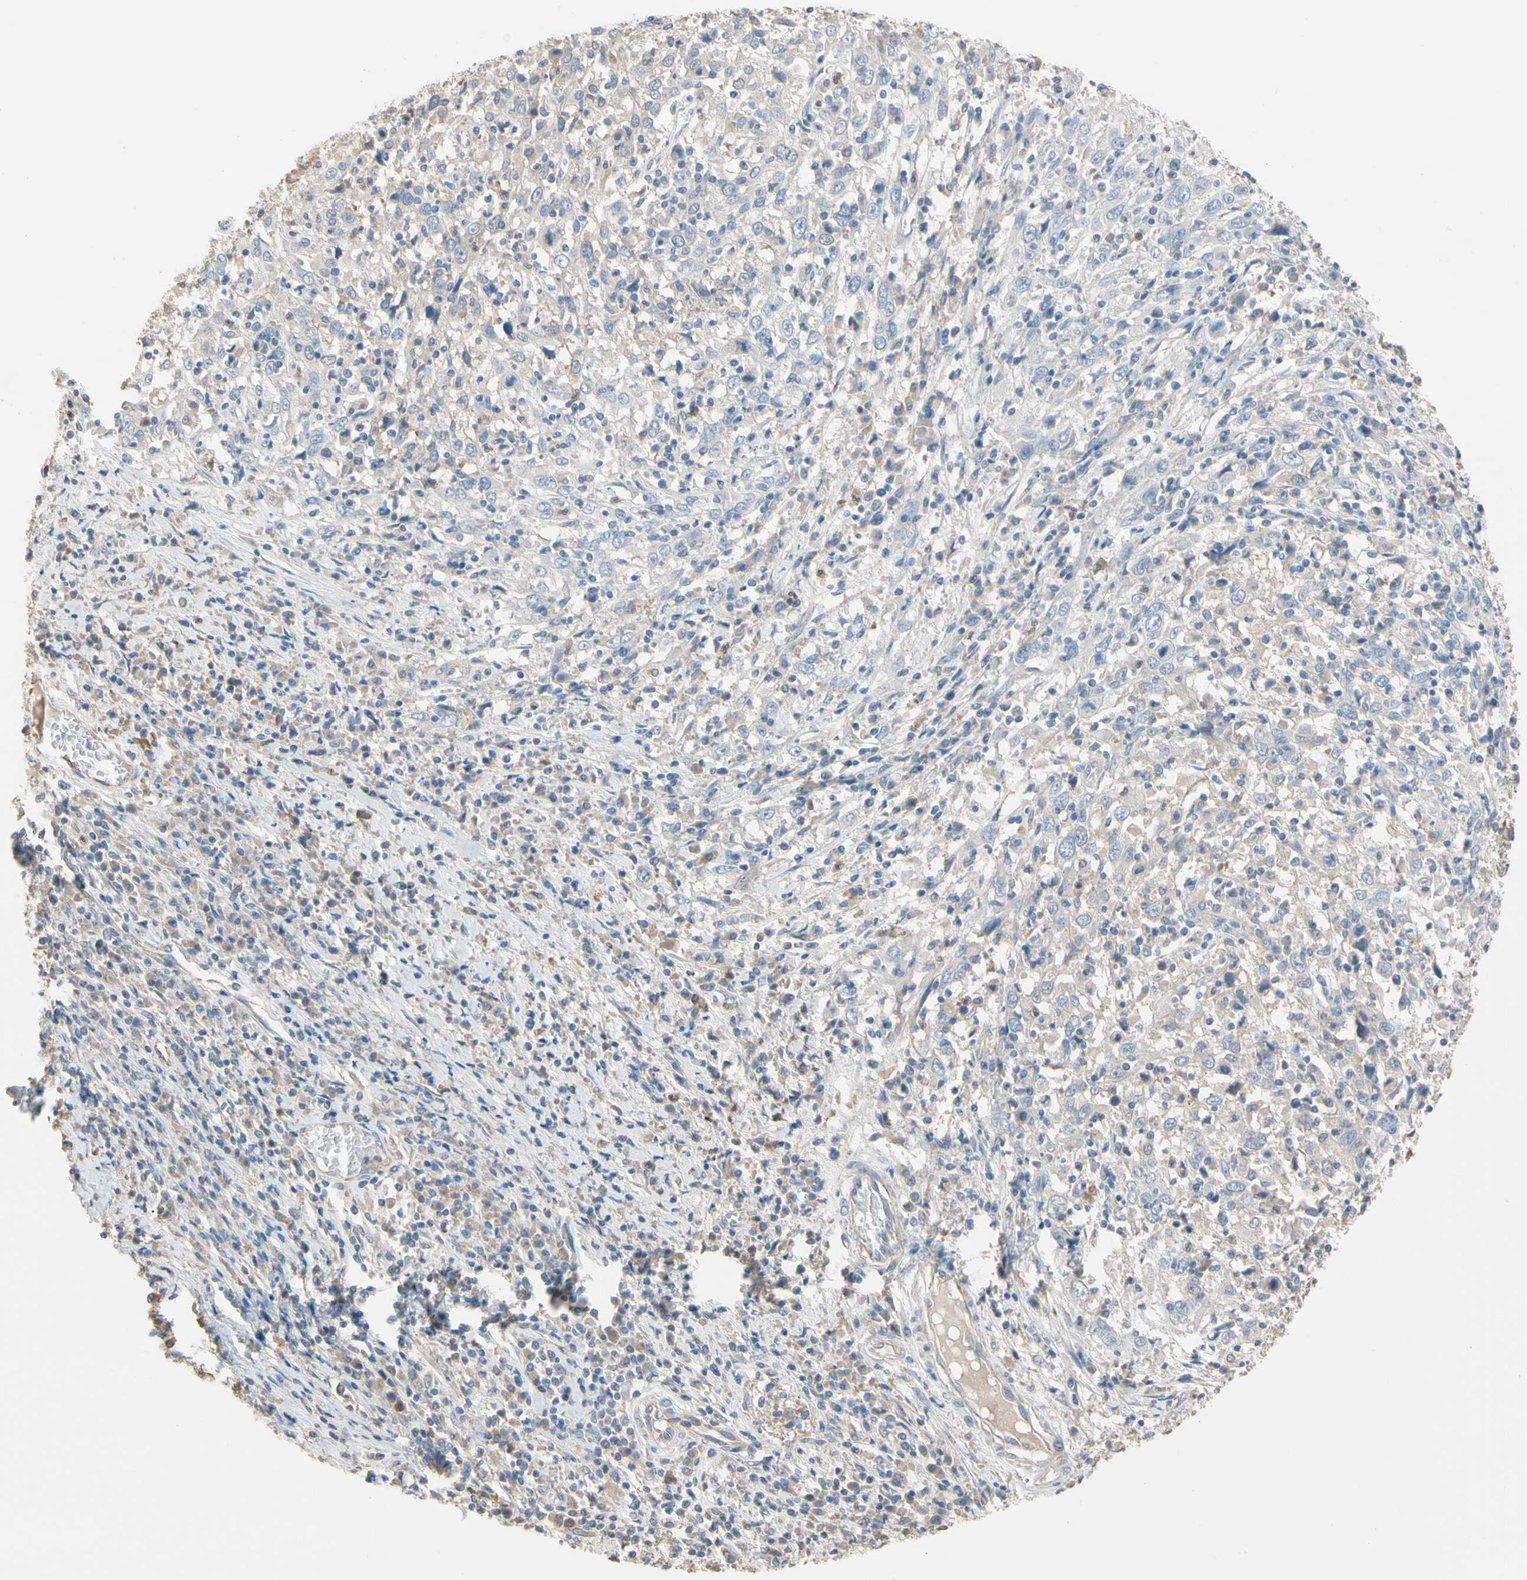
{"staining": {"intensity": "negative", "quantity": "none", "location": "none"}, "tissue": "cervical cancer", "cell_type": "Tumor cells", "image_type": "cancer", "snomed": [{"axis": "morphology", "description": "Squamous cell carcinoma, NOS"}, {"axis": "topography", "description": "Cervix"}], "caption": "This micrograph is of cervical cancer stained with immunohistochemistry to label a protein in brown with the nuclei are counter-stained blue. There is no positivity in tumor cells.", "gene": "BBOX1", "patient": {"sex": "female", "age": 46}}